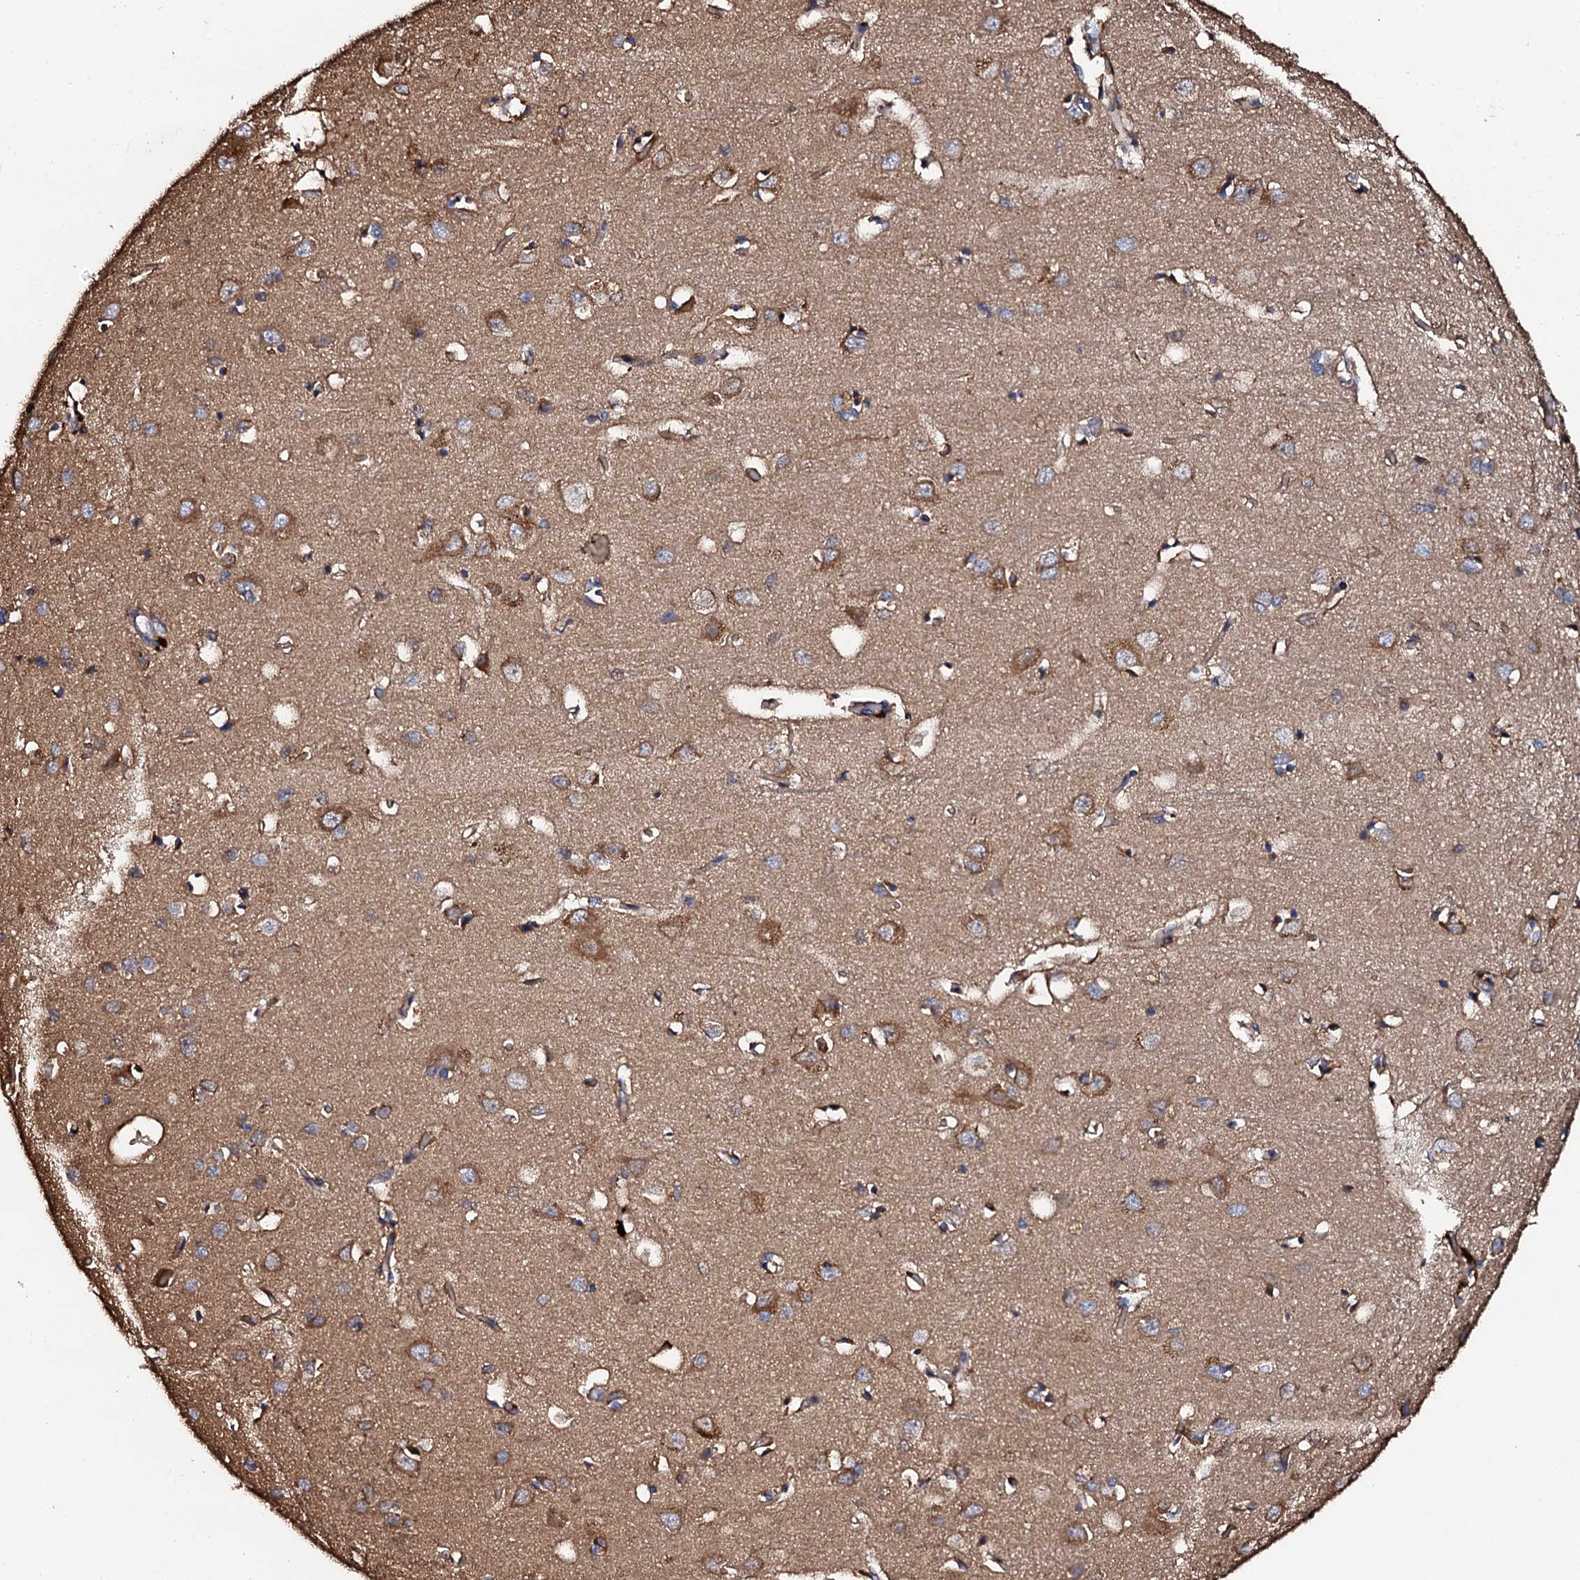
{"staining": {"intensity": "weak", "quantity": "<25%", "location": "cytoplasmic/membranous"}, "tissue": "cerebral cortex", "cell_type": "Endothelial cells", "image_type": "normal", "snomed": [{"axis": "morphology", "description": "Normal tissue, NOS"}, {"axis": "topography", "description": "Cerebral cortex"}], "caption": "DAB immunohistochemical staining of benign human cerebral cortex exhibits no significant positivity in endothelial cells.", "gene": "CKAP5", "patient": {"sex": "female", "age": 64}}